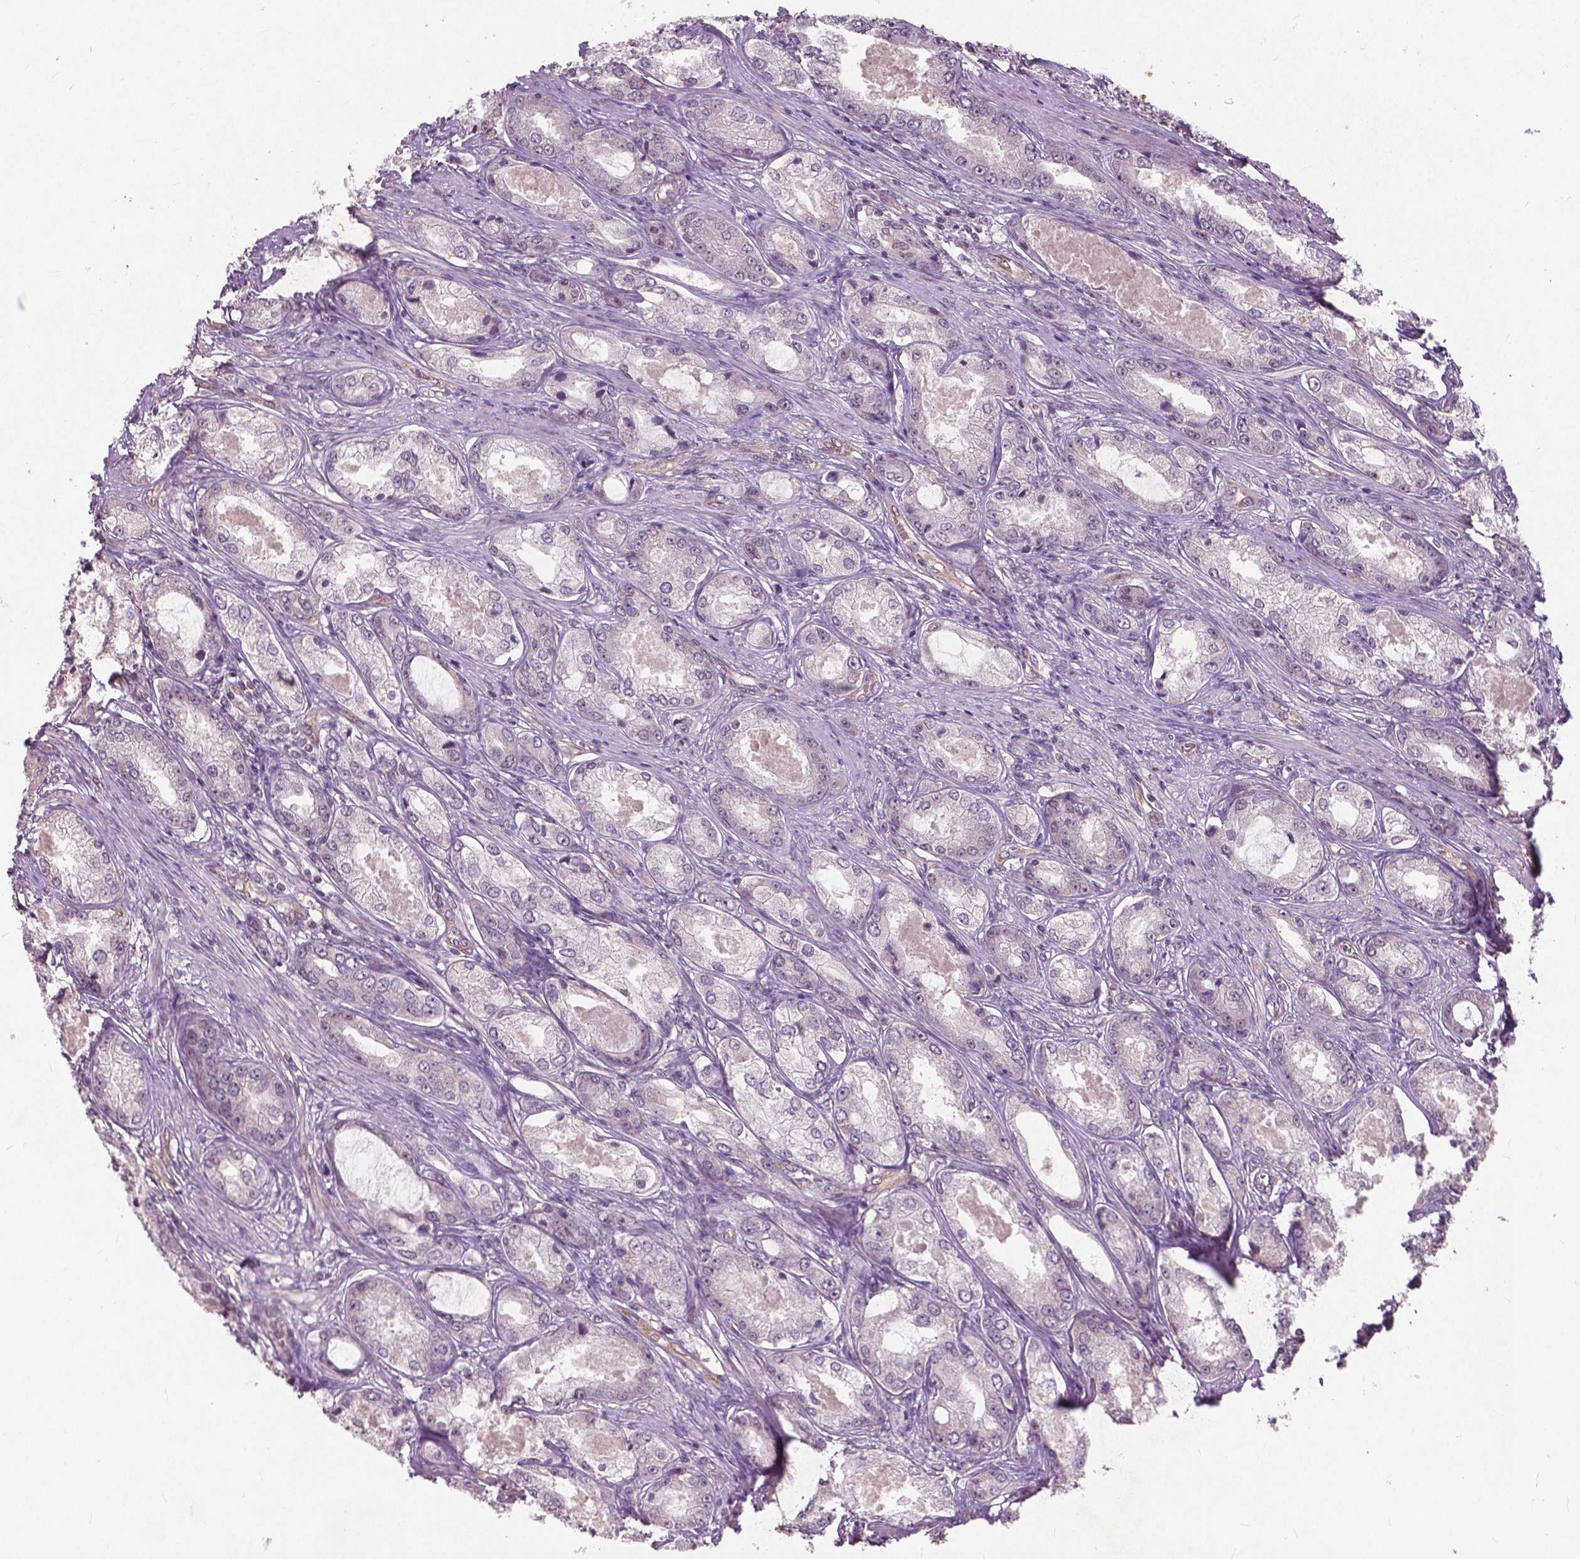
{"staining": {"intensity": "negative", "quantity": "none", "location": "none"}, "tissue": "prostate cancer", "cell_type": "Tumor cells", "image_type": "cancer", "snomed": [{"axis": "morphology", "description": "Adenocarcinoma, Low grade"}, {"axis": "topography", "description": "Prostate"}], "caption": "This is an immunohistochemistry (IHC) photomicrograph of human low-grade adenocarcinoma (prostate). There is no positivity in tumor cells.", "gene": "SMAD2", "patient": {"sex": "male", "age": 68}}